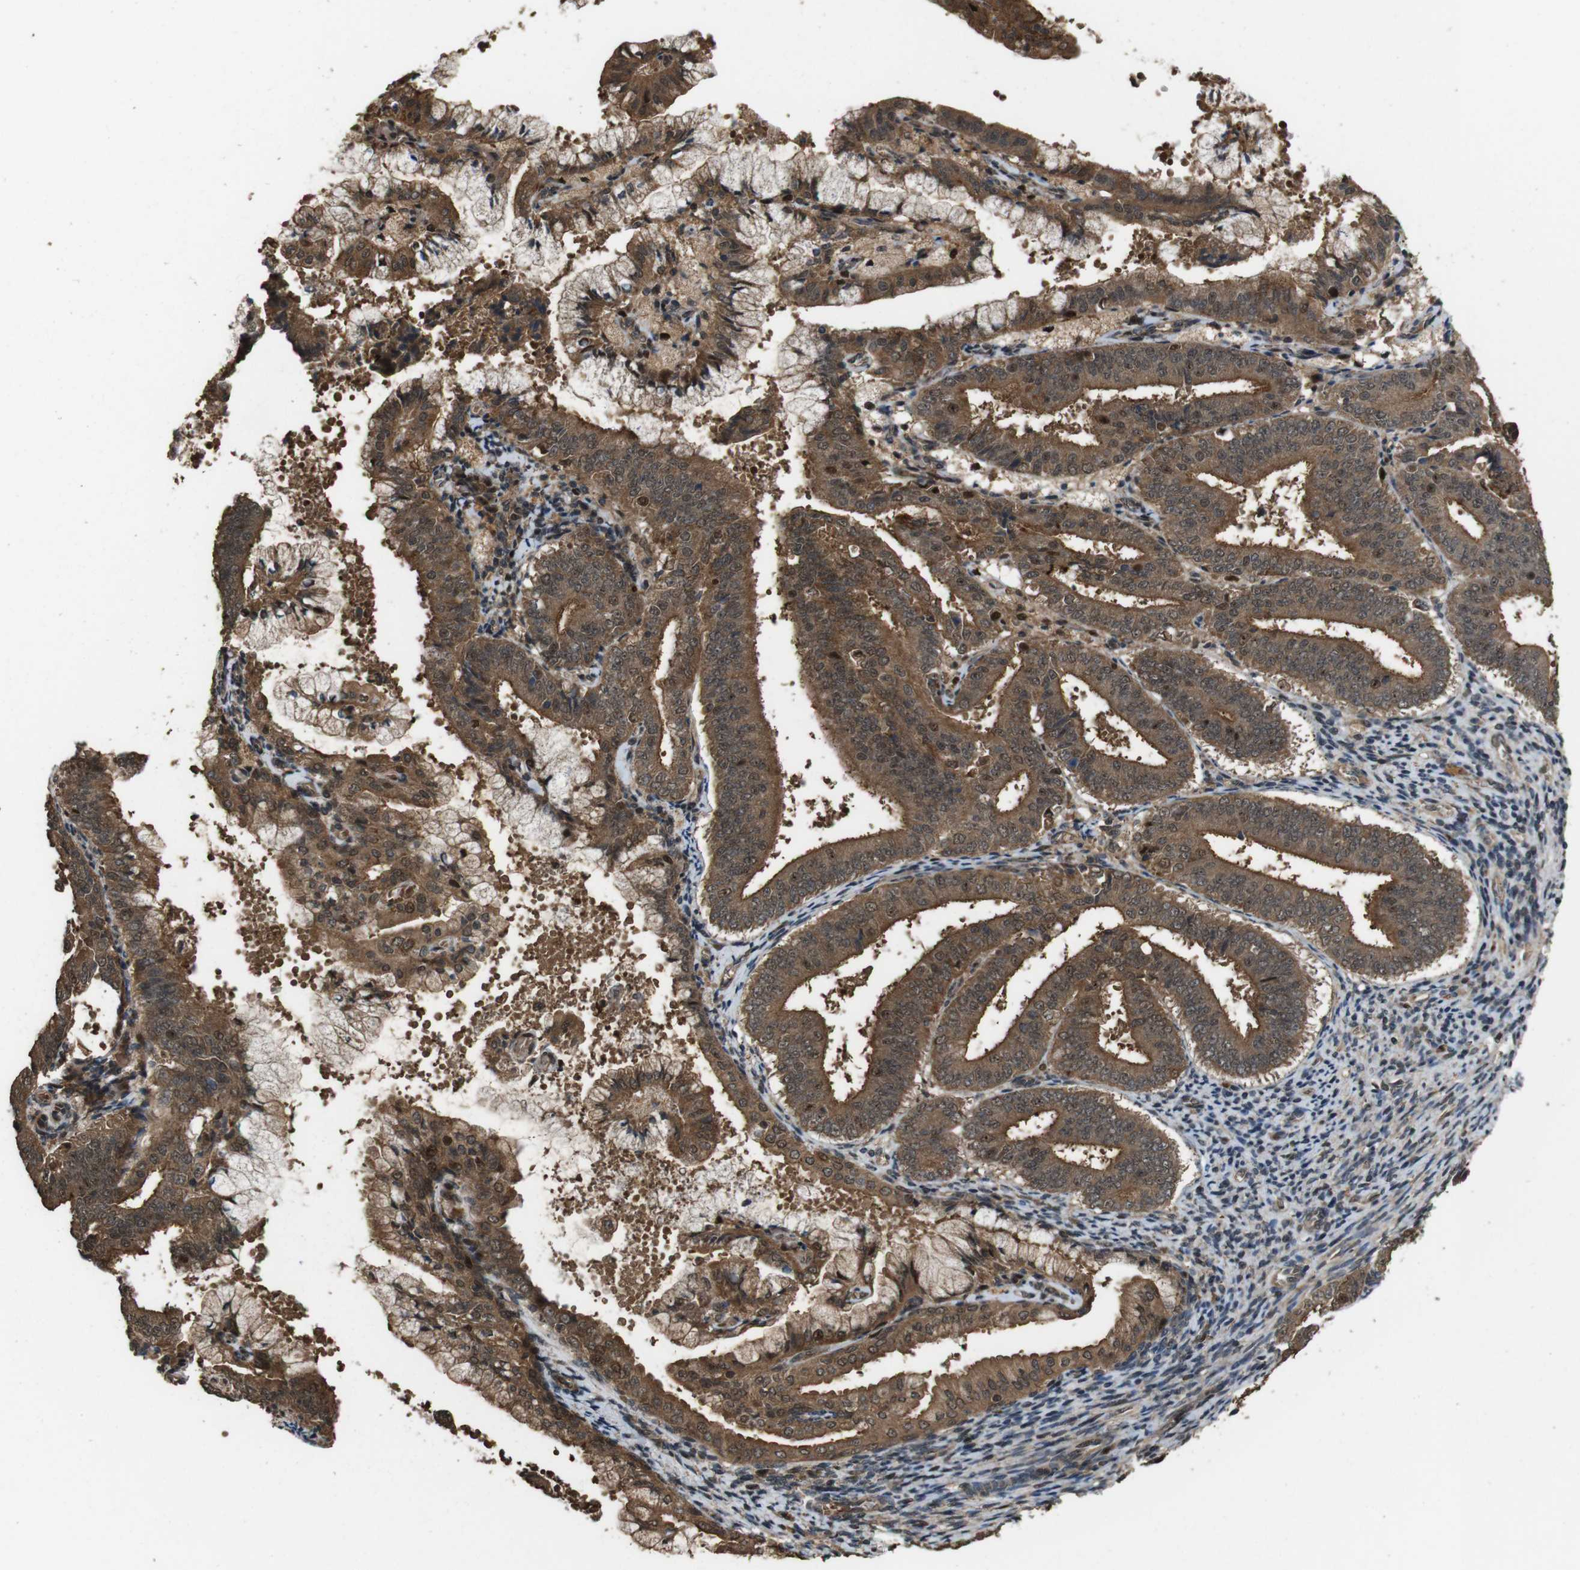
{"staining": {"intensity": "strong", "quantity": ">75%", "location": "cytoplasmic/membranous,nuclear"}, "tissue": "endometrial cancer", "cell_type": "Tumor cells", "image_type": "cancer", "snomed": [{"axis": "morphology", "description": "Adenocarcinoma, NOS"}, {"axis": "topography", "description": "Endometrium"}], "caption": "Protein staining demonstrates strong cytoplasmic/membranous and nuclear positivity in approximately >75% of tumor cells in adenocarcinoma (endometrial).", "gene": "CDC34", "patient": {"sex": "female", "age": 63}}